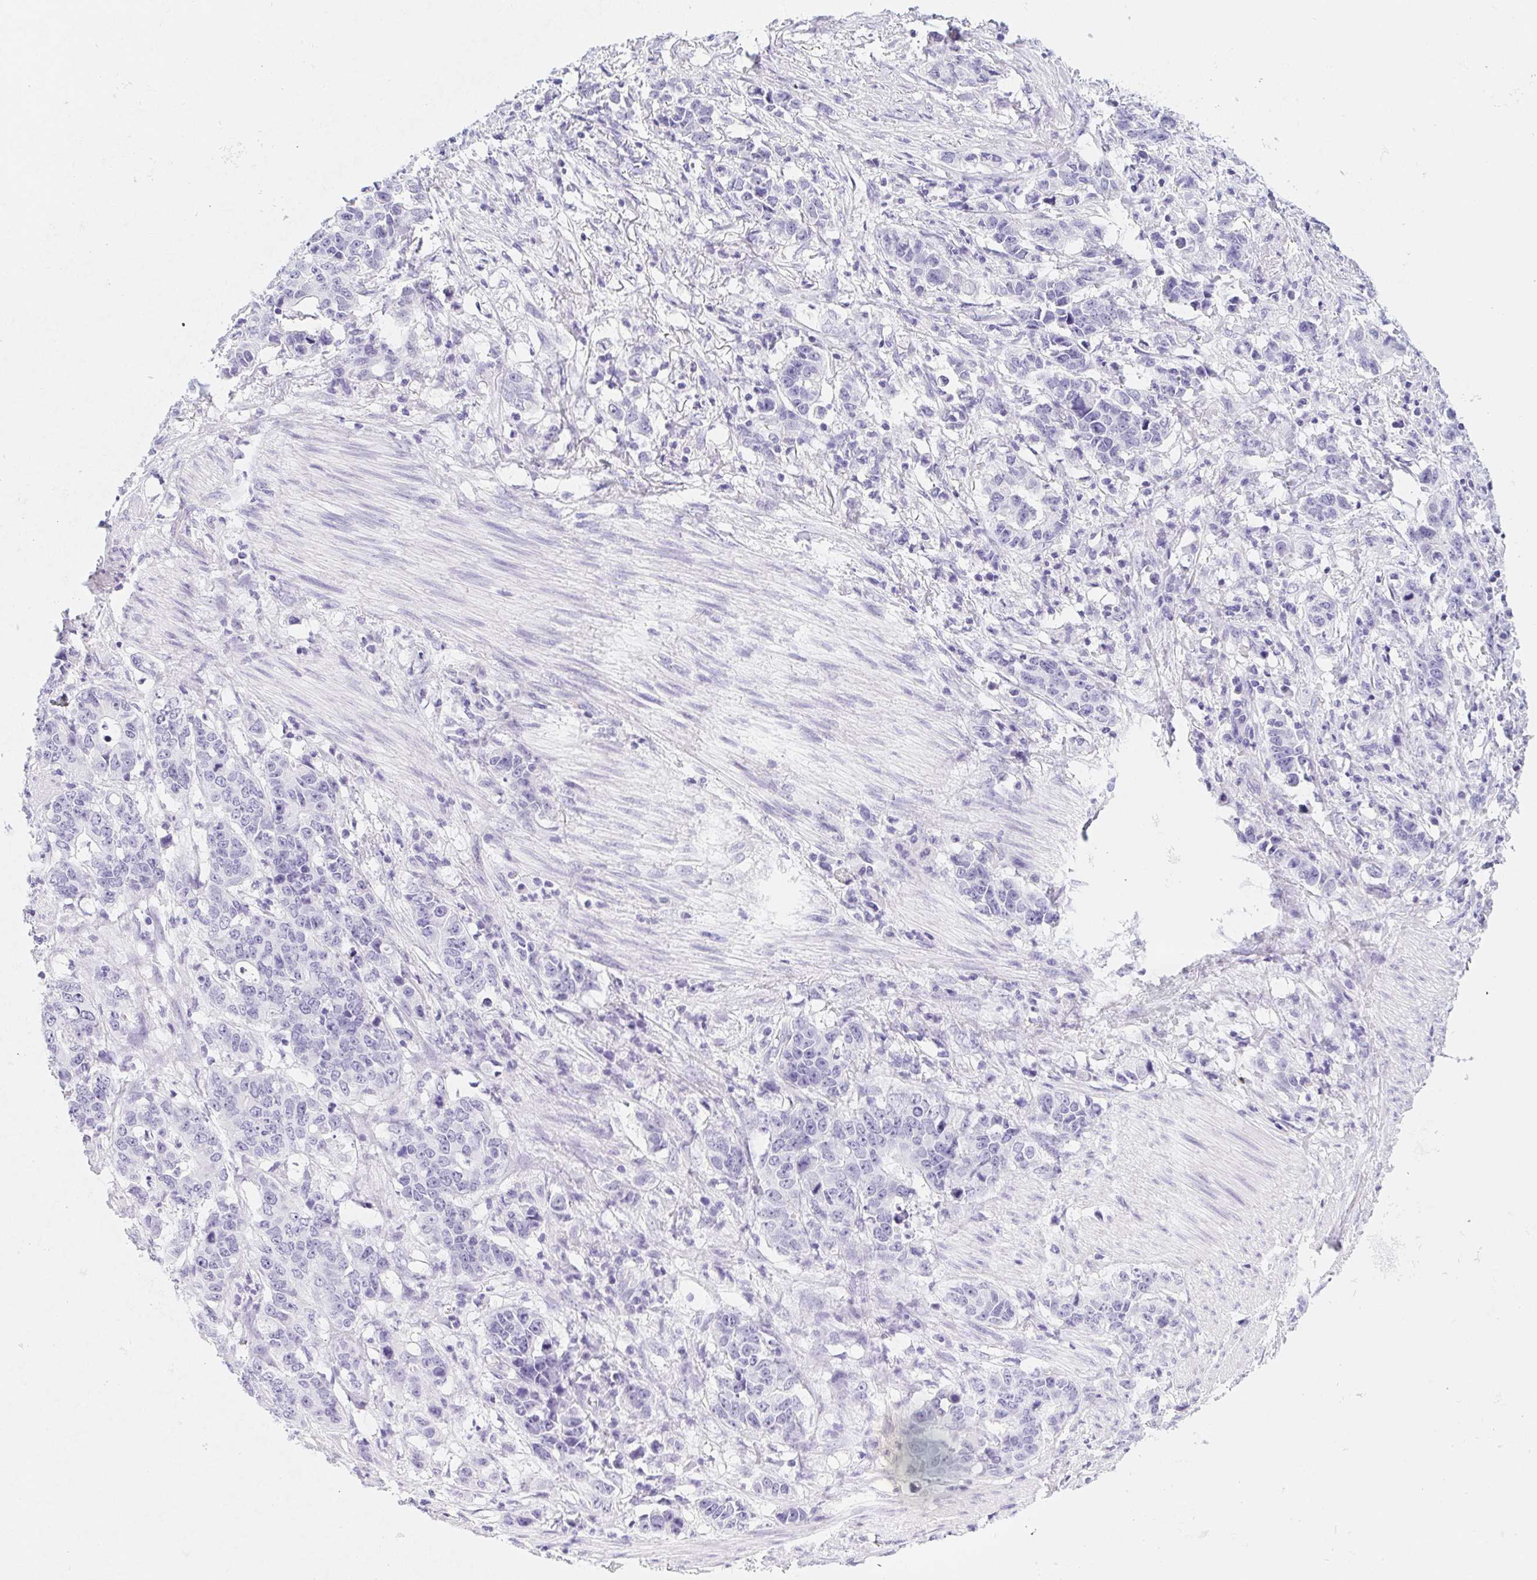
{"staining": {"intensity": "negative", "quantity": "none", "location": "none"}, "tissue": "stomach cancer", "cell_type": "Tumor cells", "image_type": "cancer", "snomed": [{"axis": "morphology", "description": "Adenocarcinoma, NOS"}, {"axis": "topography", "description": "Stomach, upper"}], "caption": "High power microscopy image of an IHC histopathology image of stomach cancer (adenocarcinoma), revealing no significant staining in tumor cells.", "gene": "HRC", "patient": {"sex": "male", "age": 69}}